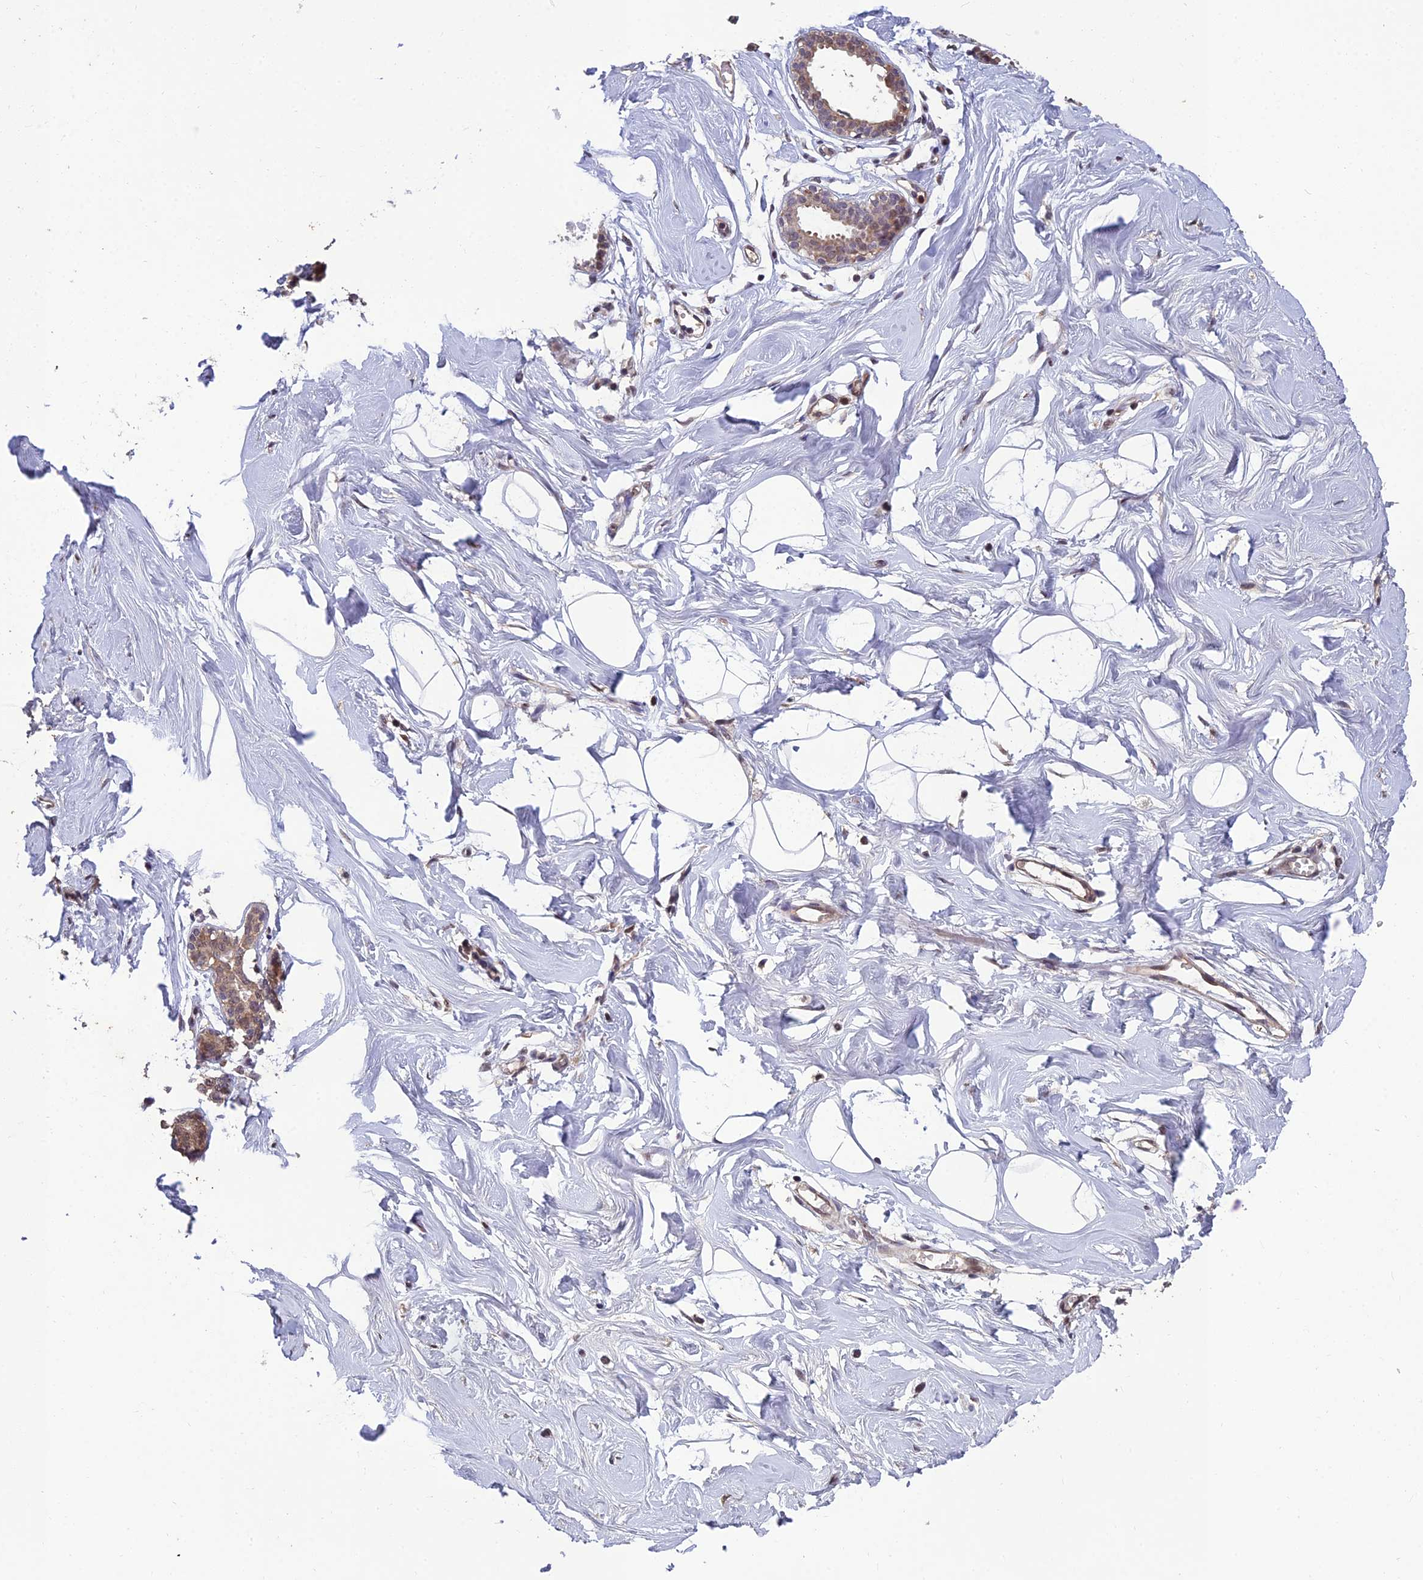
{"staining": {"intensity": "negative", "quantity": "none", "location": "none"}, "tissue": "breast", "cell_type": "Adipocytes", "image_type": "normal", "snomed": [{"axis": "morphology", "description": "Normal tissue, NOS"}, {"axis": "morphology", "description": "Adenoma, NOS"}, {"axis": "topography", "description": "Breast"}], "caption": "Adipocytes are negative for brown protein staining in unremarkable breast. The staining is performed using DAB brown chromogen with nuclei counter-stained in using hematoxylin.", "gene": "GRWD1", "patient": {"sex": "female", "age": 23}}